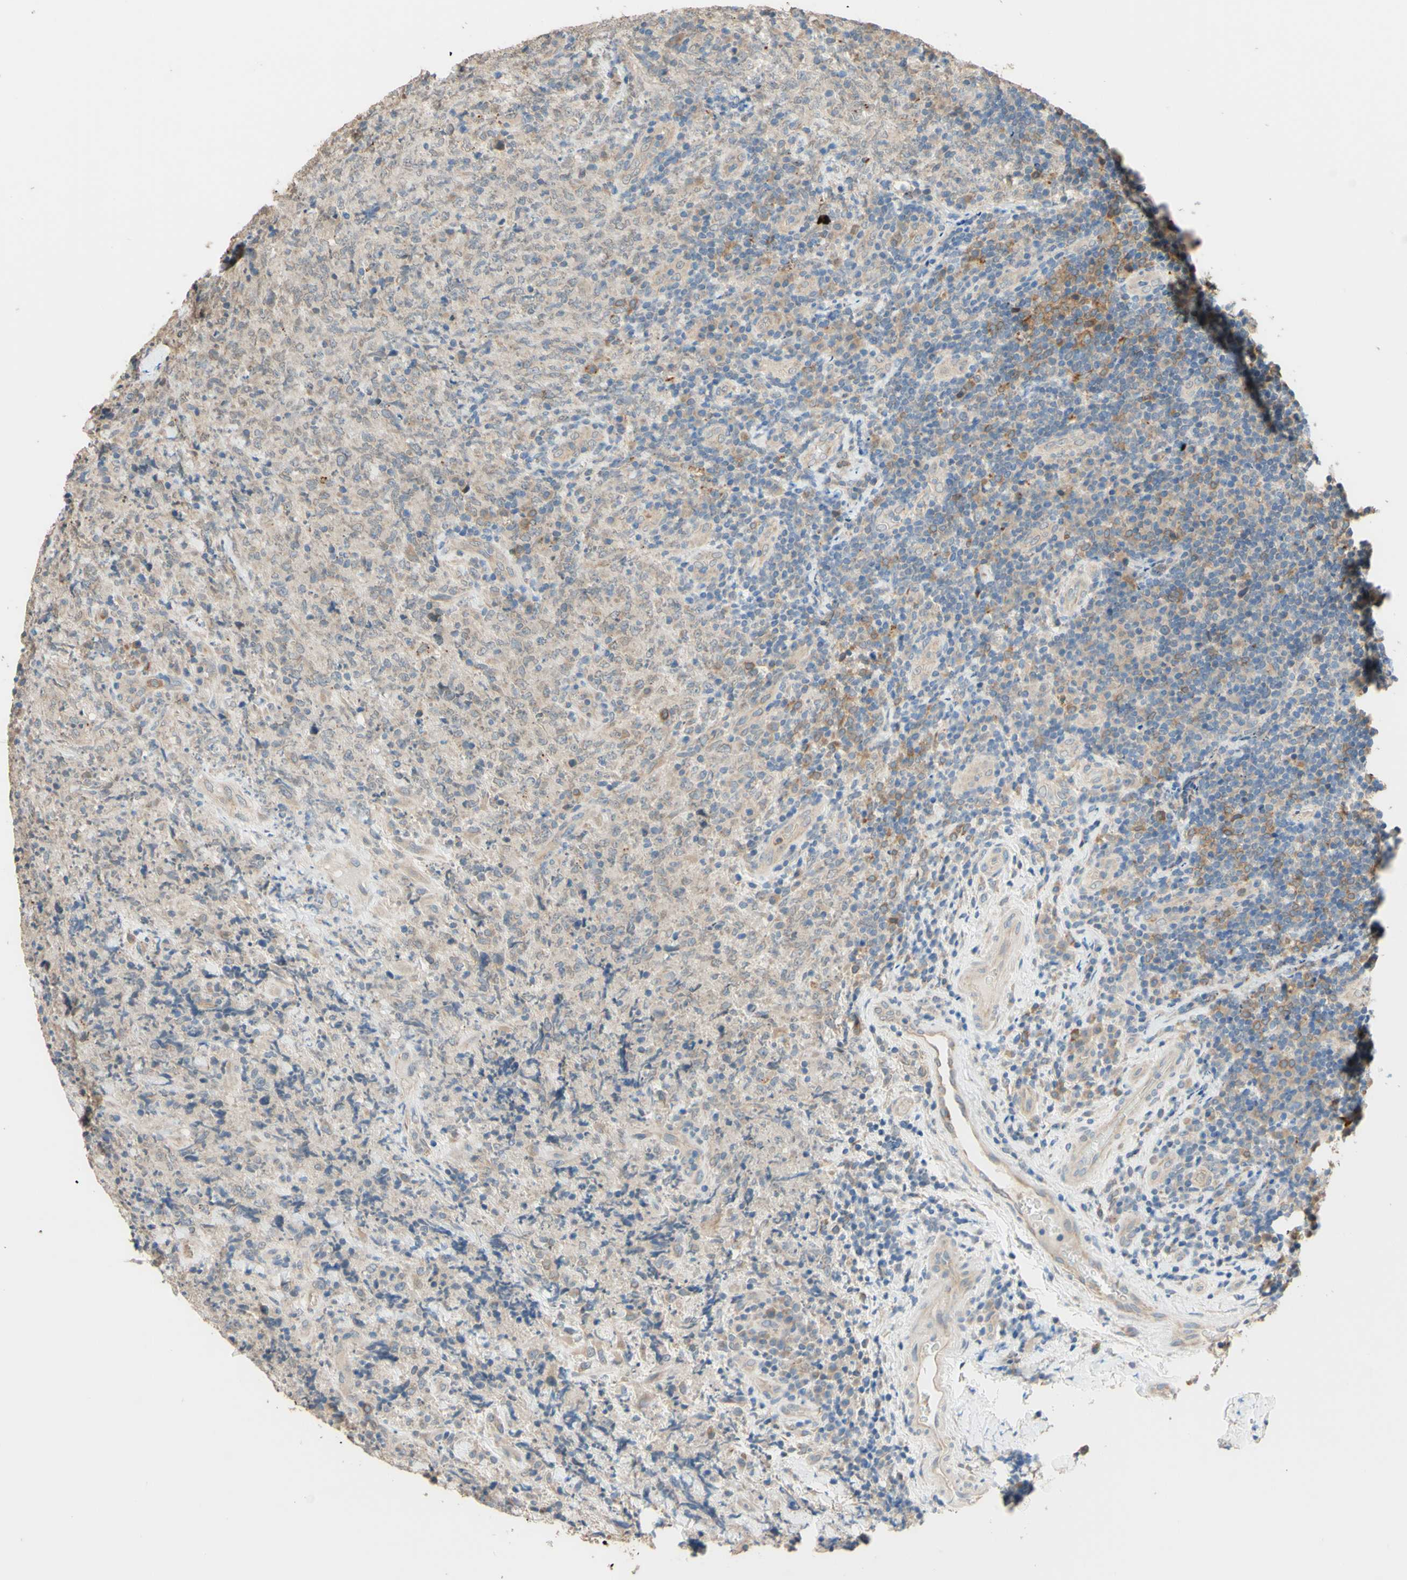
{"staining": {"intensity": "weak", "quantity": "<25%", "location": "cytoplasmic/membranous"}, "tissue": "lymphoma", "cell_type": "Tumor cells", "image_type": "cancer", "snomed": [{"axis": "morphology", "description": "Malignant lymphoma, non-Hodgkin's type, High grade"}, {"axis": "topography", "description": "Tonsil"}], "caption": "Human lymphoma stained for a protein using IHC exhibits no positivity in tumor cells.", "gene": "SMIM19", "patient": {"sex": "female", "age": 36}}